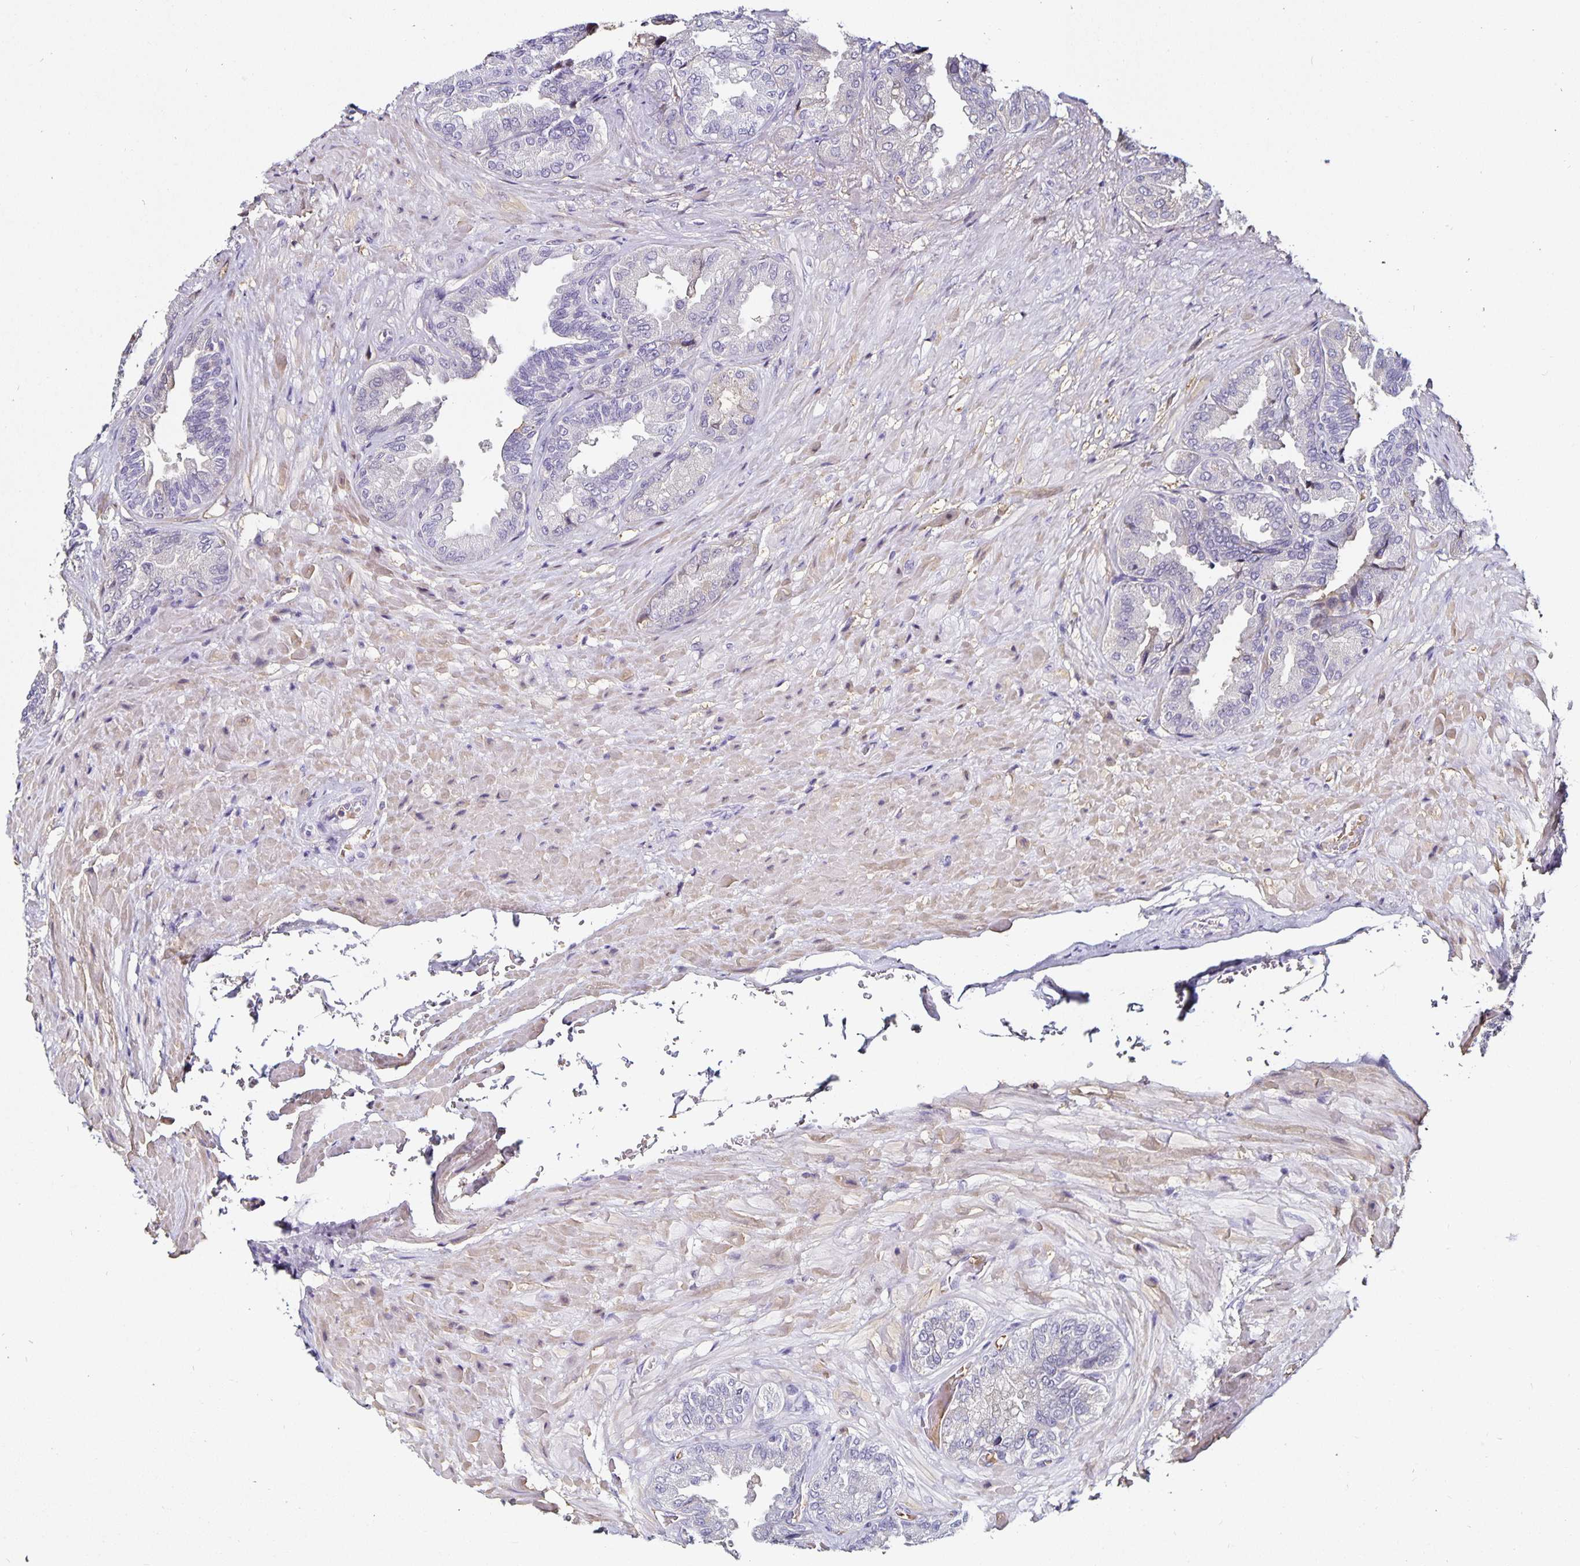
{"staining": {"intensity": "negative", "quantity": "none", "location": "none"}, "tissue": "seminal vesicle", "cell_type": "Glandular cells", "image_type": "normal", "snomed": [{"axis": "morphology", "description": "Normal tissue, NOS"}, {"axis": "topography", "description": "Seminal veicle"}], "caption": "Immunohistochemistry micrograph of benign seminal vesicle: seminal vesicle stained with DAB displays no significant protein expression in glandular cells. (Immunohistochemistry, brightfield microscopy, high magnification).", "gene": "TTR", "patient": {"sex": "male", "age": 68}}